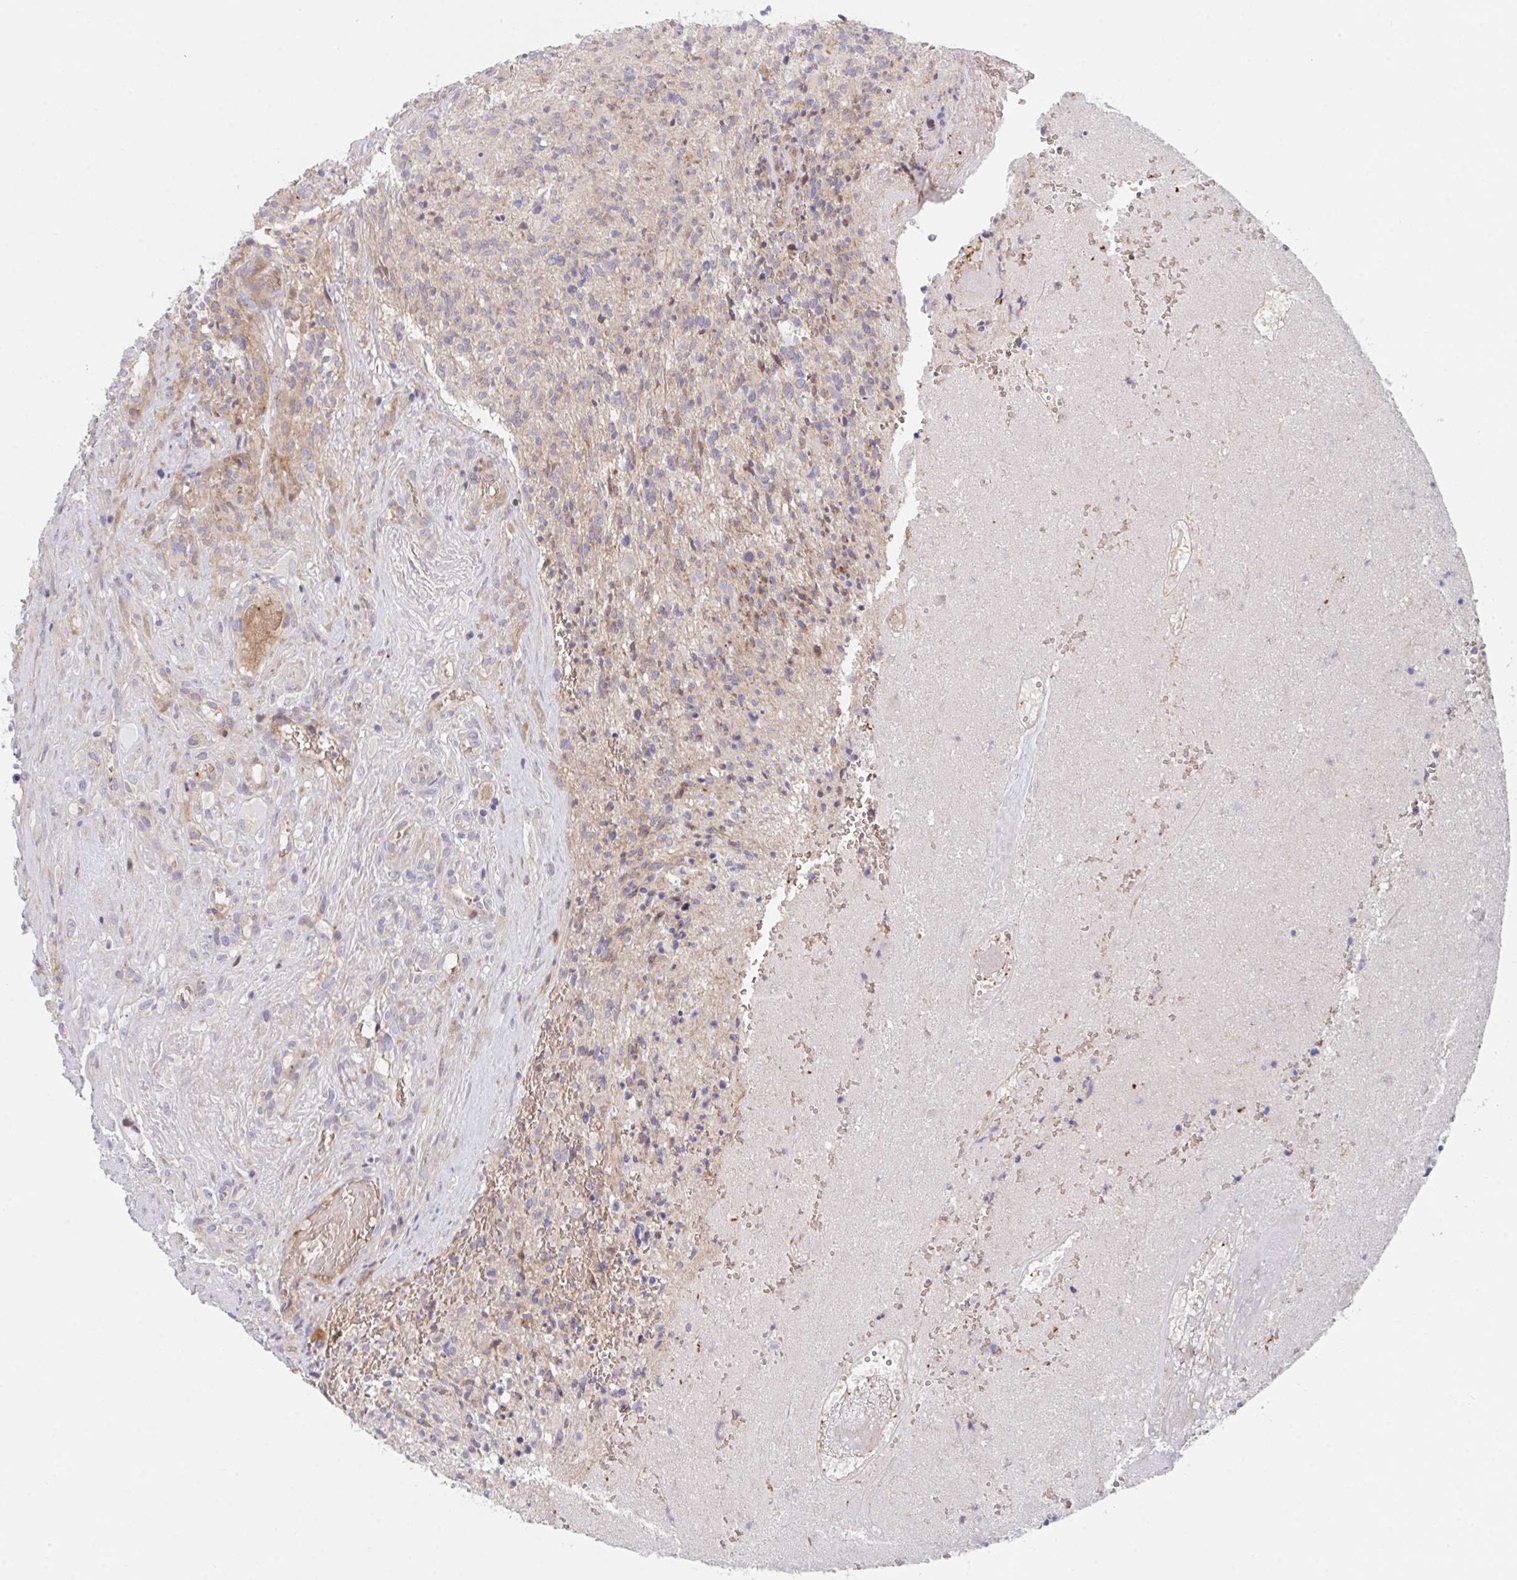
{"staining": {"intensity": "negative", "quantity": "none", "location": "none"}, "tissue": "glioma", "cell_type": "Tumor cells", "image_type": "cancer", "snomed": [{"axis": "morphology", "description": "Glioma, malignant, High grade"}, {"axis": "topography", "description": "Brain"}], "caption": "IHC image of glioma stained for a protein (brown), which shows no expression in tumor cells.", "gene": "TNFSF4", "patient": {"sex": "male", "age": 36}}